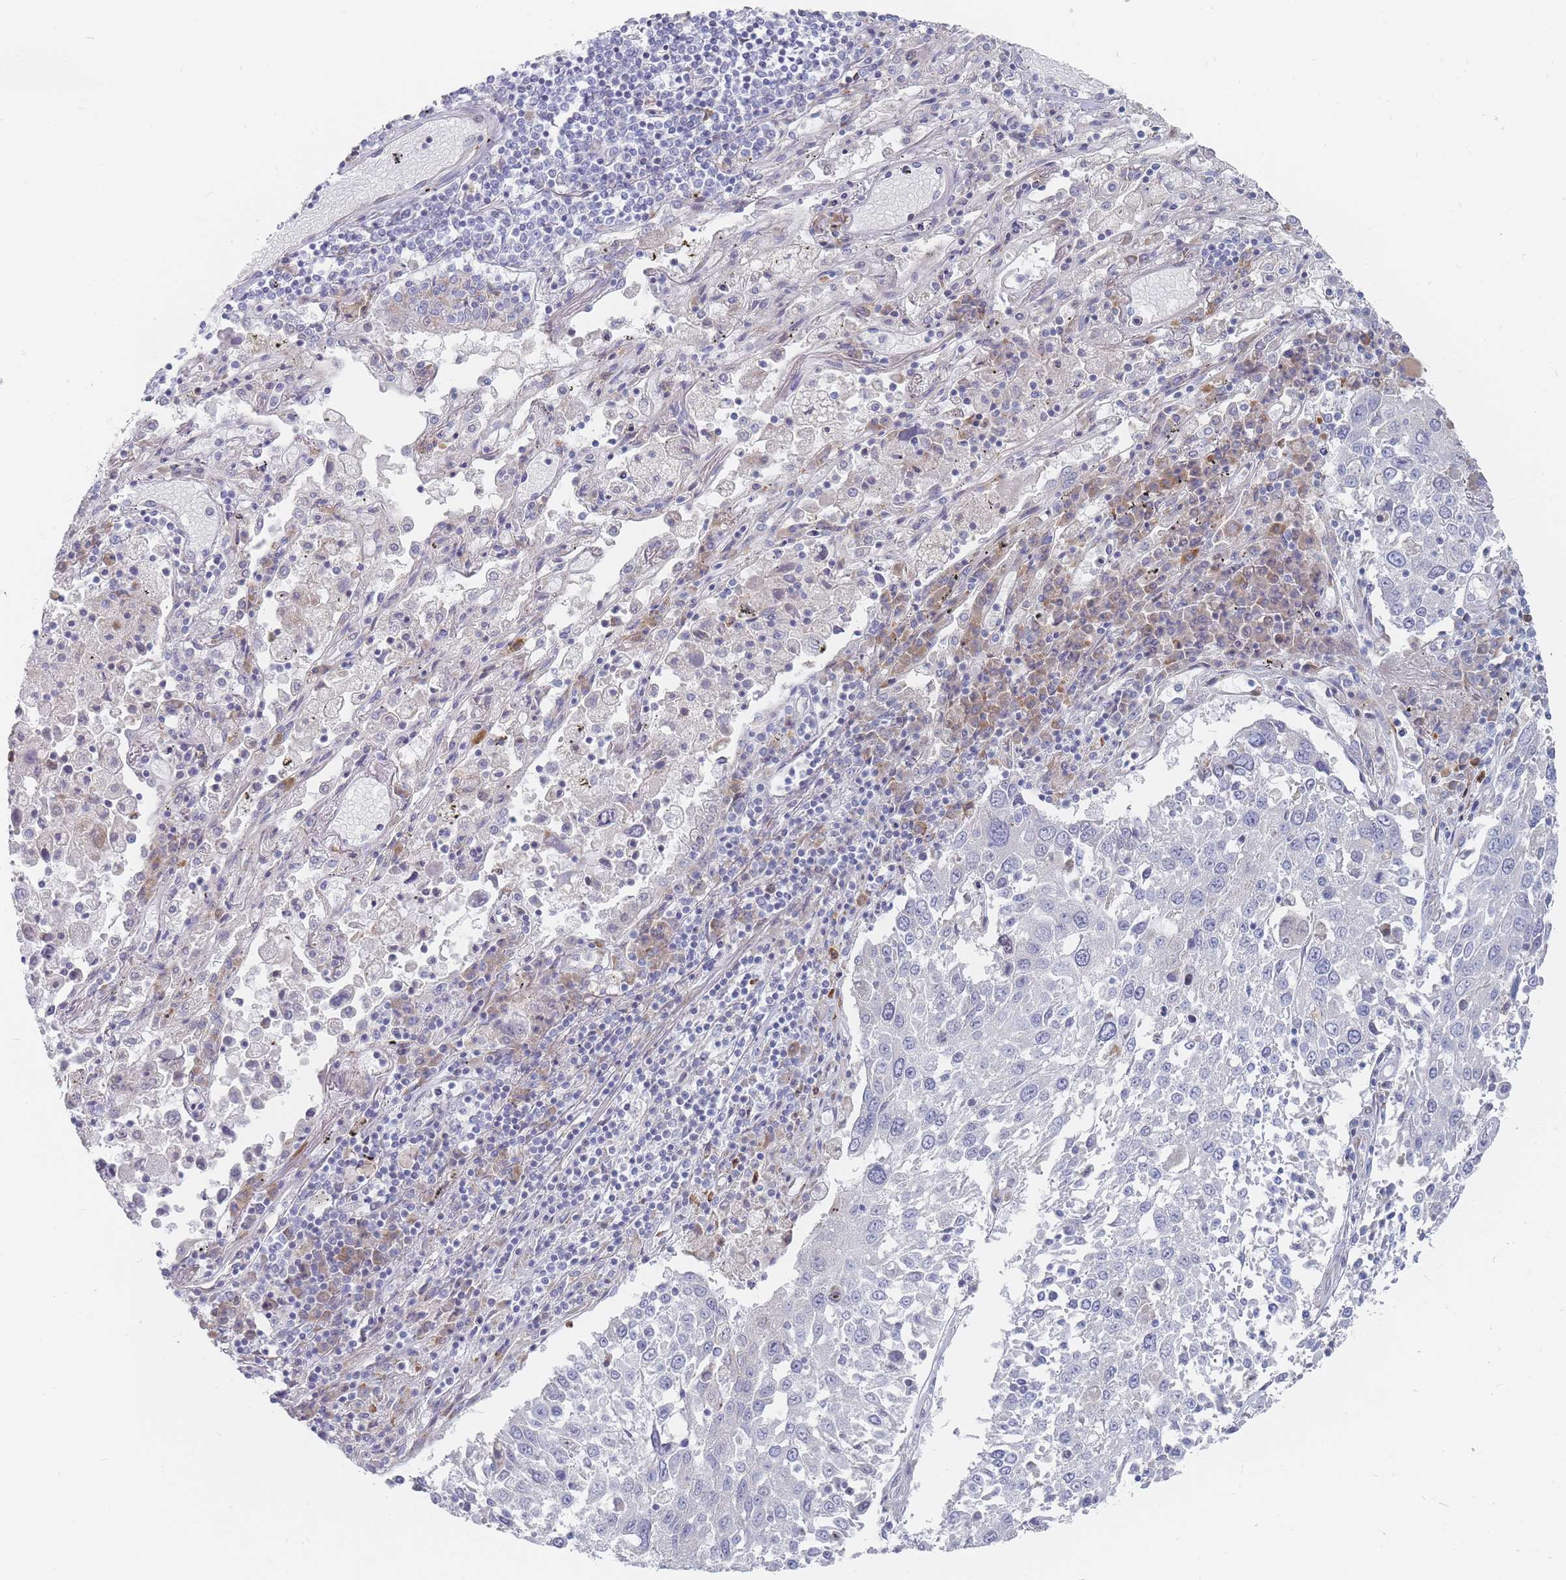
{"staining": {"intensity": "negative", "quantity": "none", "location": "none"}, "tissue": "lung cancer", "cell_type": "Tumor cells", "image_type": "cancer", "snomed": [{"axis": "morphology", "description": "Squamous cell carcinoma, NOS"}, {"axis": "topography", "description": "Lung"}], "caption": "An IHC histopathology image of lung cancer (squamous cell carcinoma) is shown. There is no staining in tumor cells of lung cancer (squamous cell carcinoma).", "gene": "SPATS1", "patient": {"sex": "male", "age": 65}}